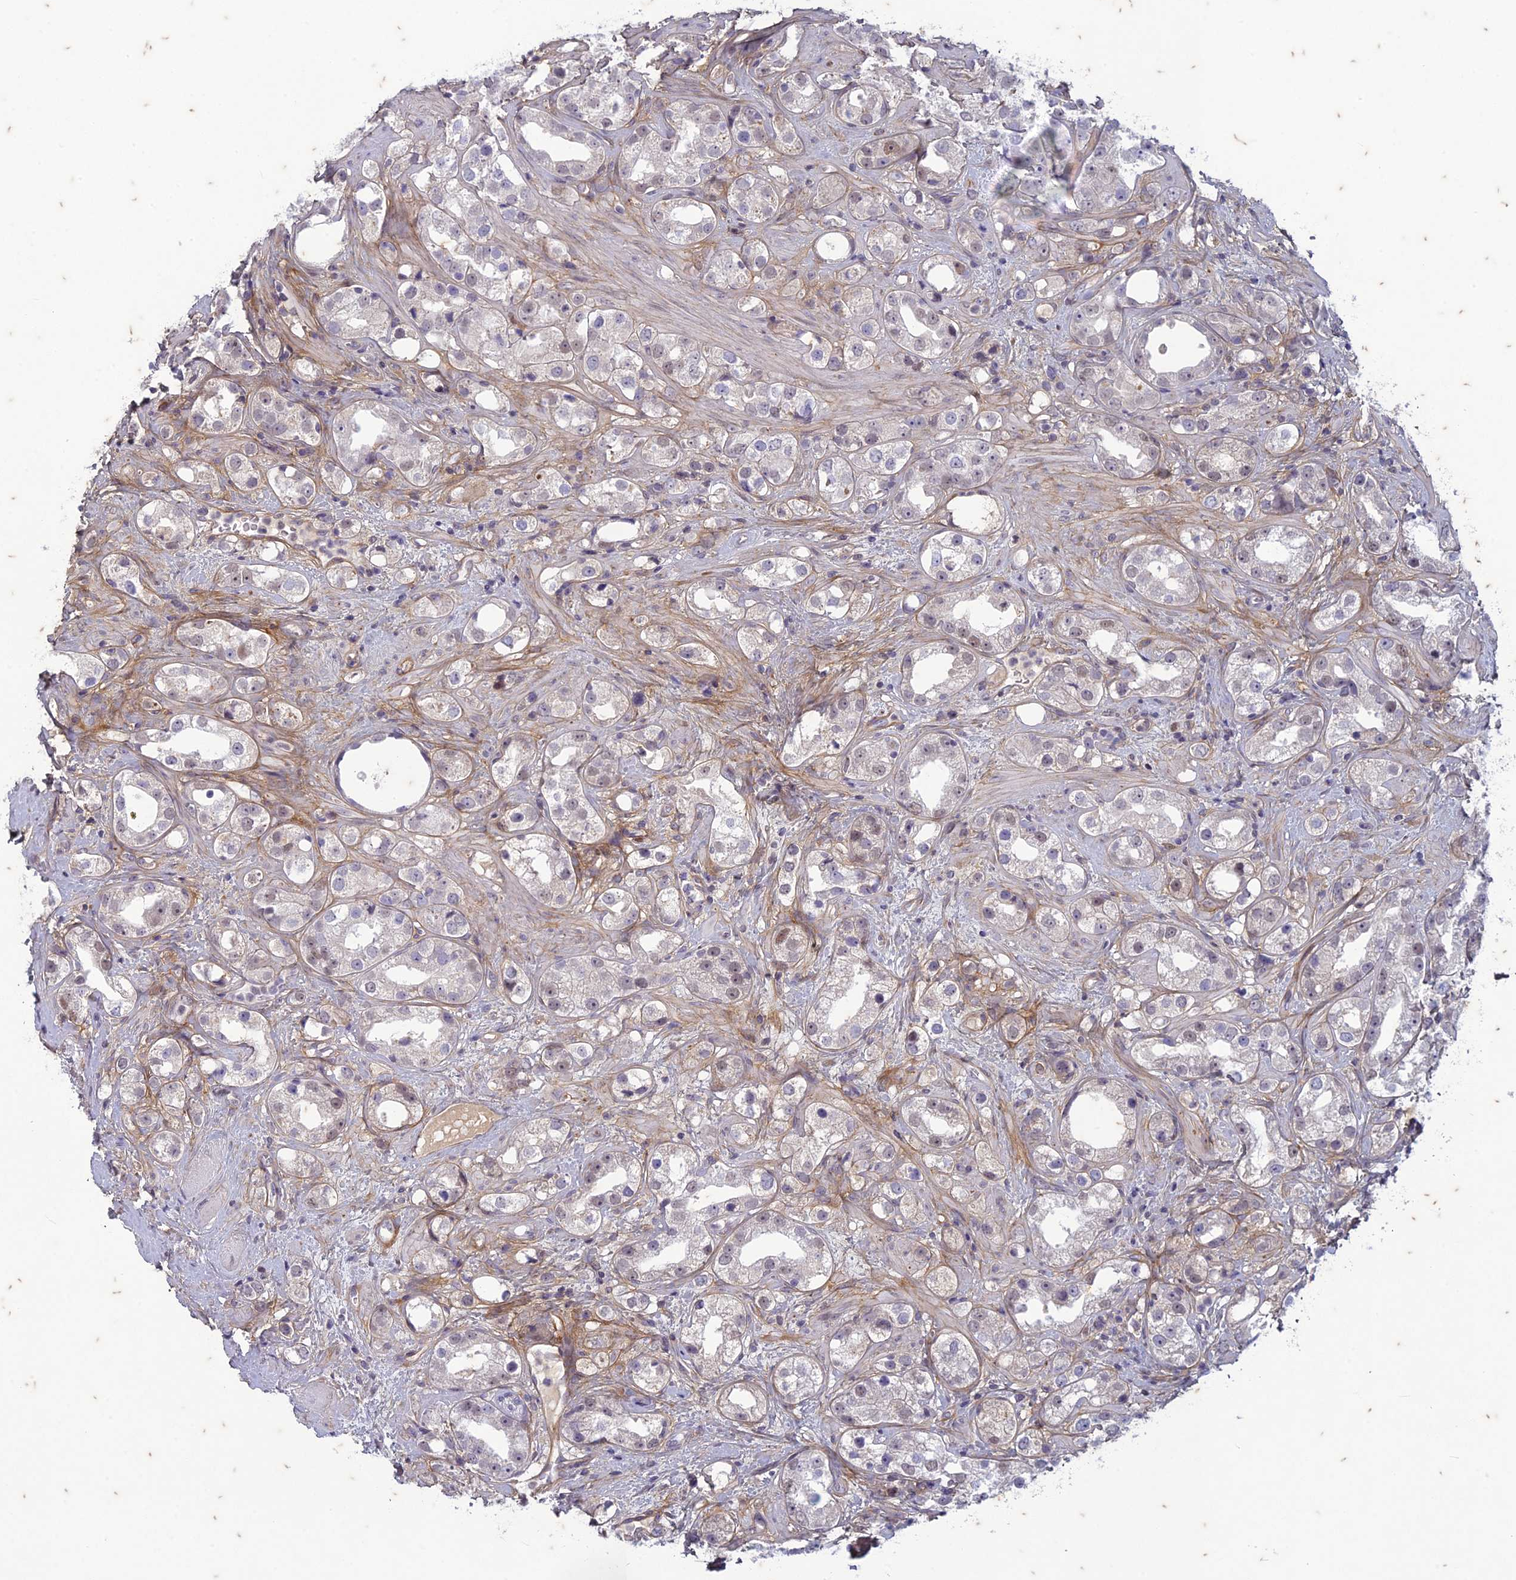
{"staining": {"intensity": "weak", "quantity": "<25%", "location": "nuclear"}, "tissue": "prostate cancer", "cell_type": "Tumor cells", "image_type": "cancer", "snomed": [{"axis": "morphology", "description": "Adenocarcinoma, NOS"}, {"axis": "topography", "description": "Prostate"}], "caption": "There is no significant expression in tumor cells of prostate adenocarcinoma.", "gene": "PABPN1L", "patient": {"sex": "male", "age": 79}}